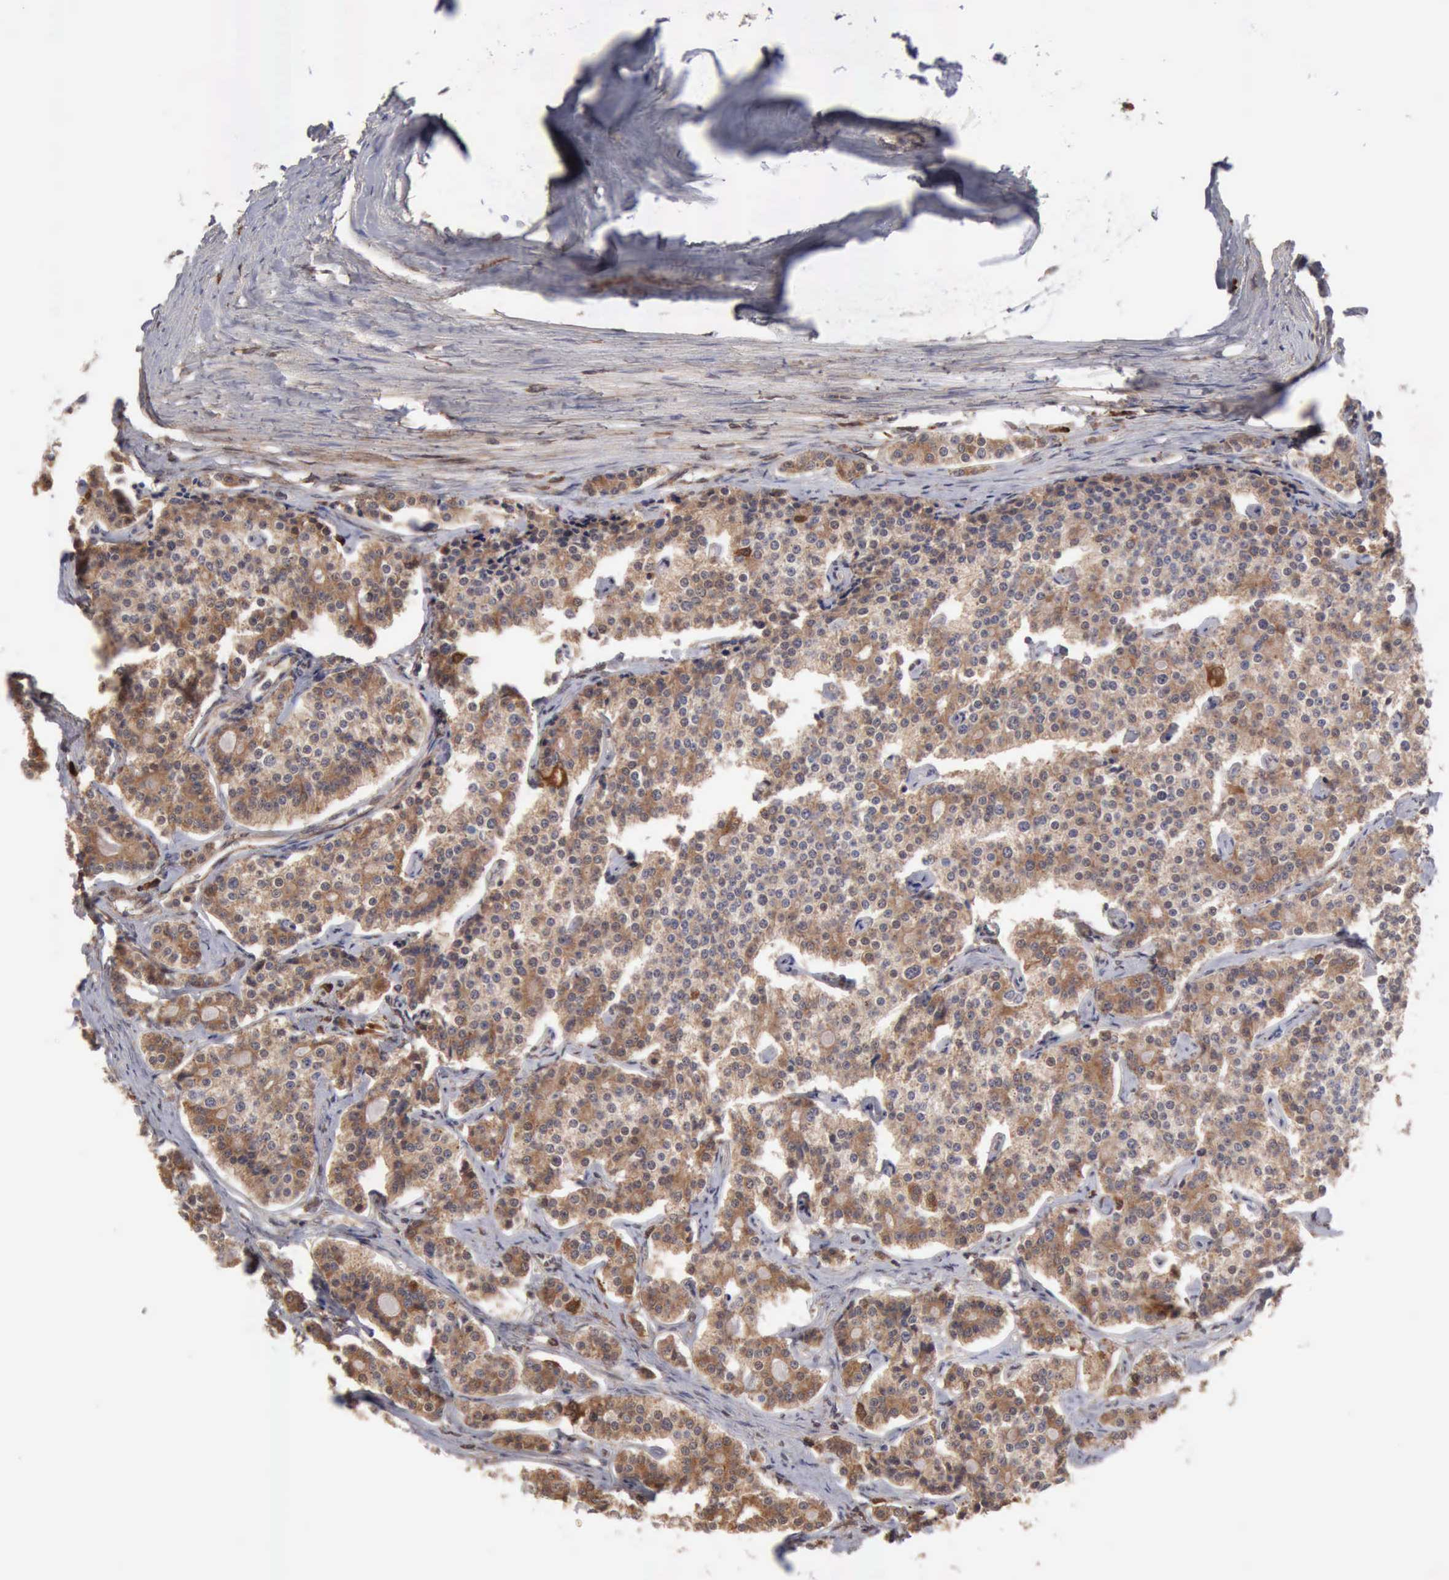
{"staining": {"intensity": "strong", "quantity": ">75%", "location": "cytoplasmic/membranous"}, "tissue": "carcinoid", "cell_type": "Tumor cells", "image_type": "cancer", "snomed": [{"axis": "morphology", "description": "Carcinoid, malignant, NOS"}, {"axis": "topography", "description": "Small intestine"}], "caption": "Carcinoid stained with immunohistochemistry exhibits strong cytoplasmic/membranous positivity in about >75% of tumor cells.", "gene": "APOL2", "patient": {"sex": "male", "age": 63}}